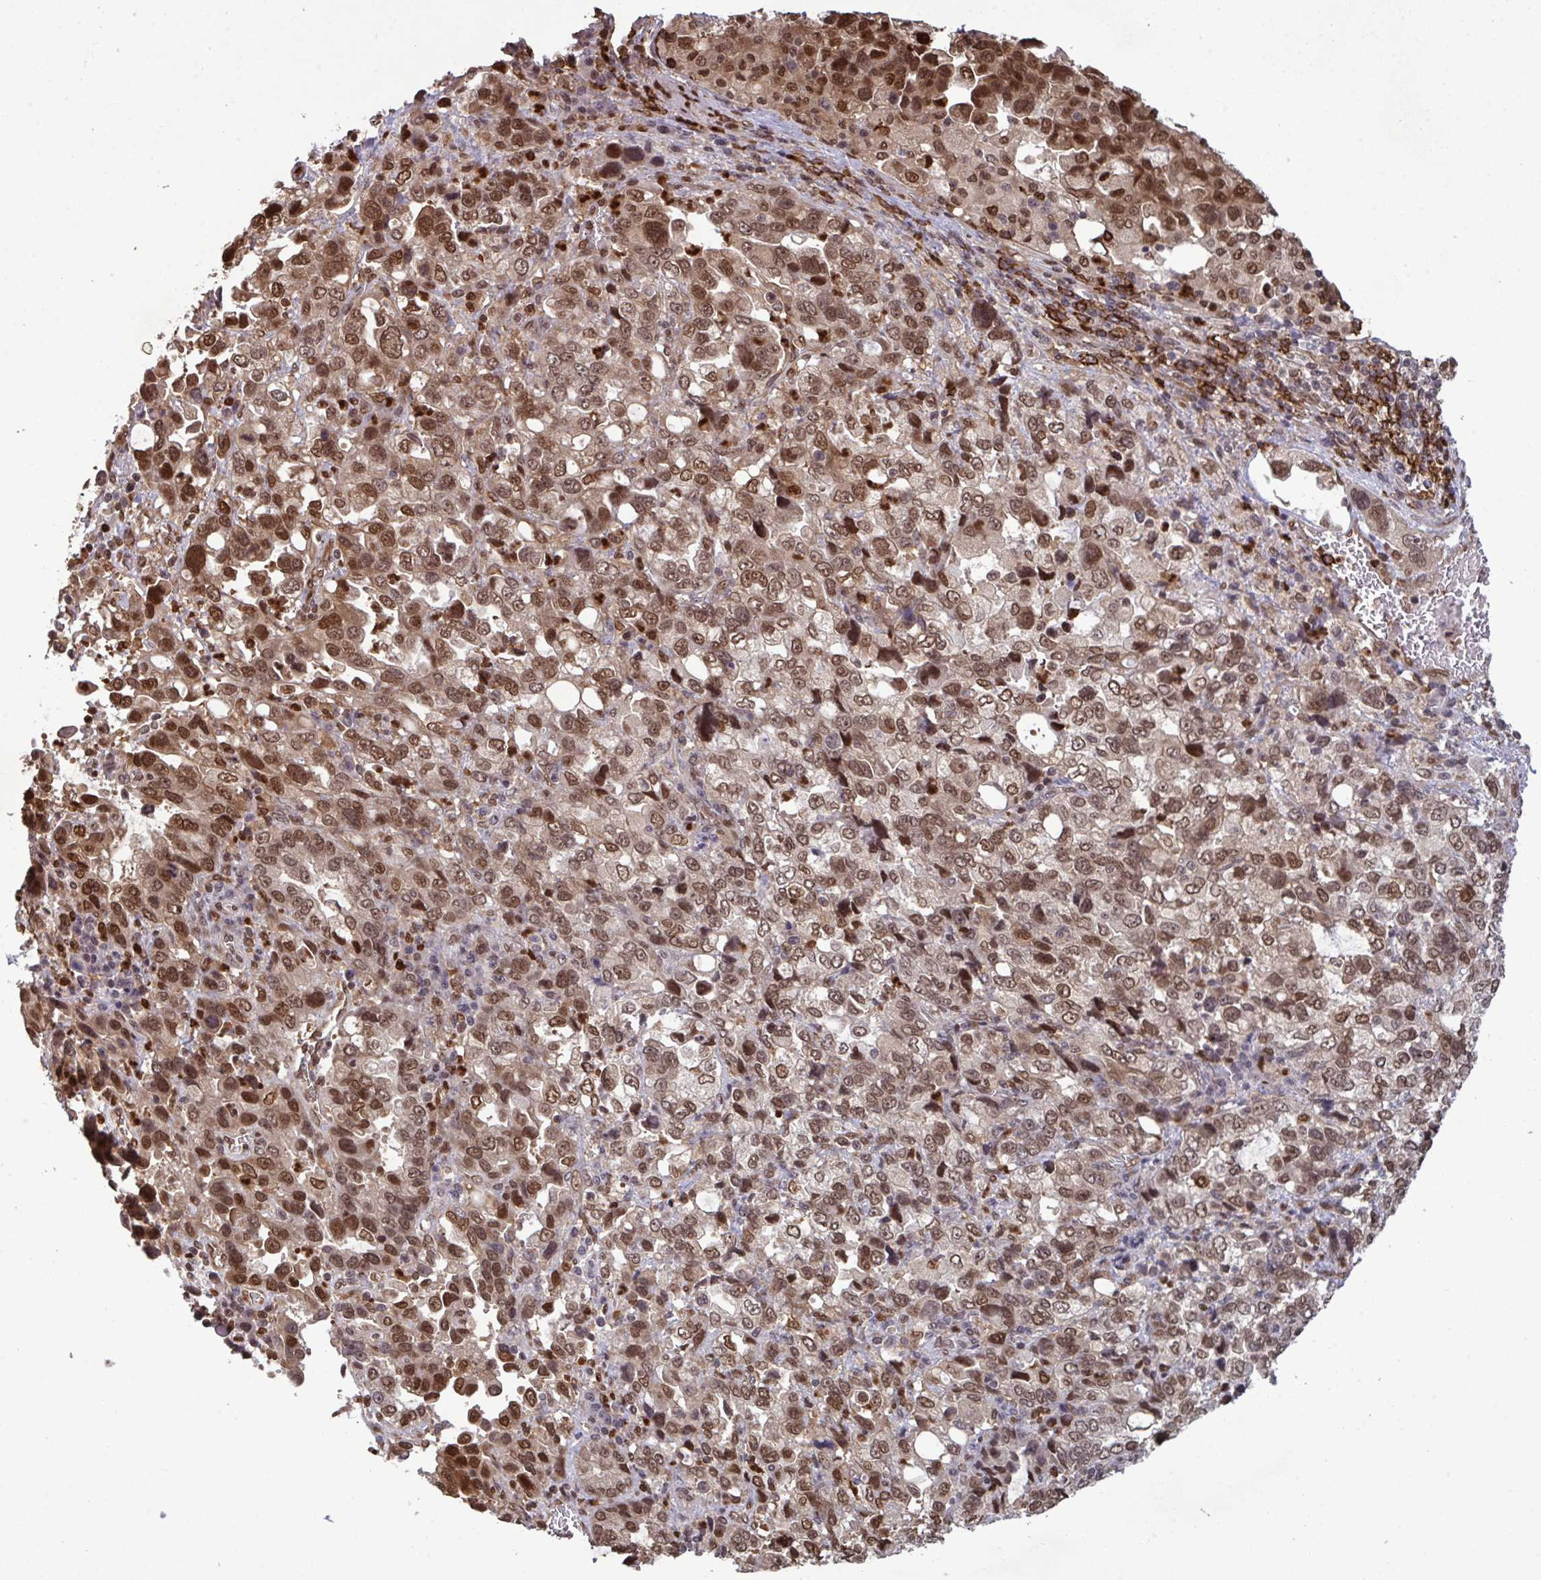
{"staining": {"intensity": "moderate", "quantity": ">75%", "location": "nuclear"}, "tissue": "stomach cancer", "cell_type": "Tumor cells", "image_type": "cancer", "snomed": [{"axis": "morphology", "description": "Adenocarcinoma, NOS"}, {"axis": "topography", "description": "Stomach, upper"}], "caption": "Immunohistochemistry (DAB (3,3'-diaminobenzidine)) staining of human adenocarcinoma (stomach) reveals moderate nuclear protein expression in about >75% of tumor cells. Immunohistochemistry (ihc) stains the protein in brown and the nuclei are stained blue.", "gene": "UXT", "patient": {"sex": "female", "age": 81}}